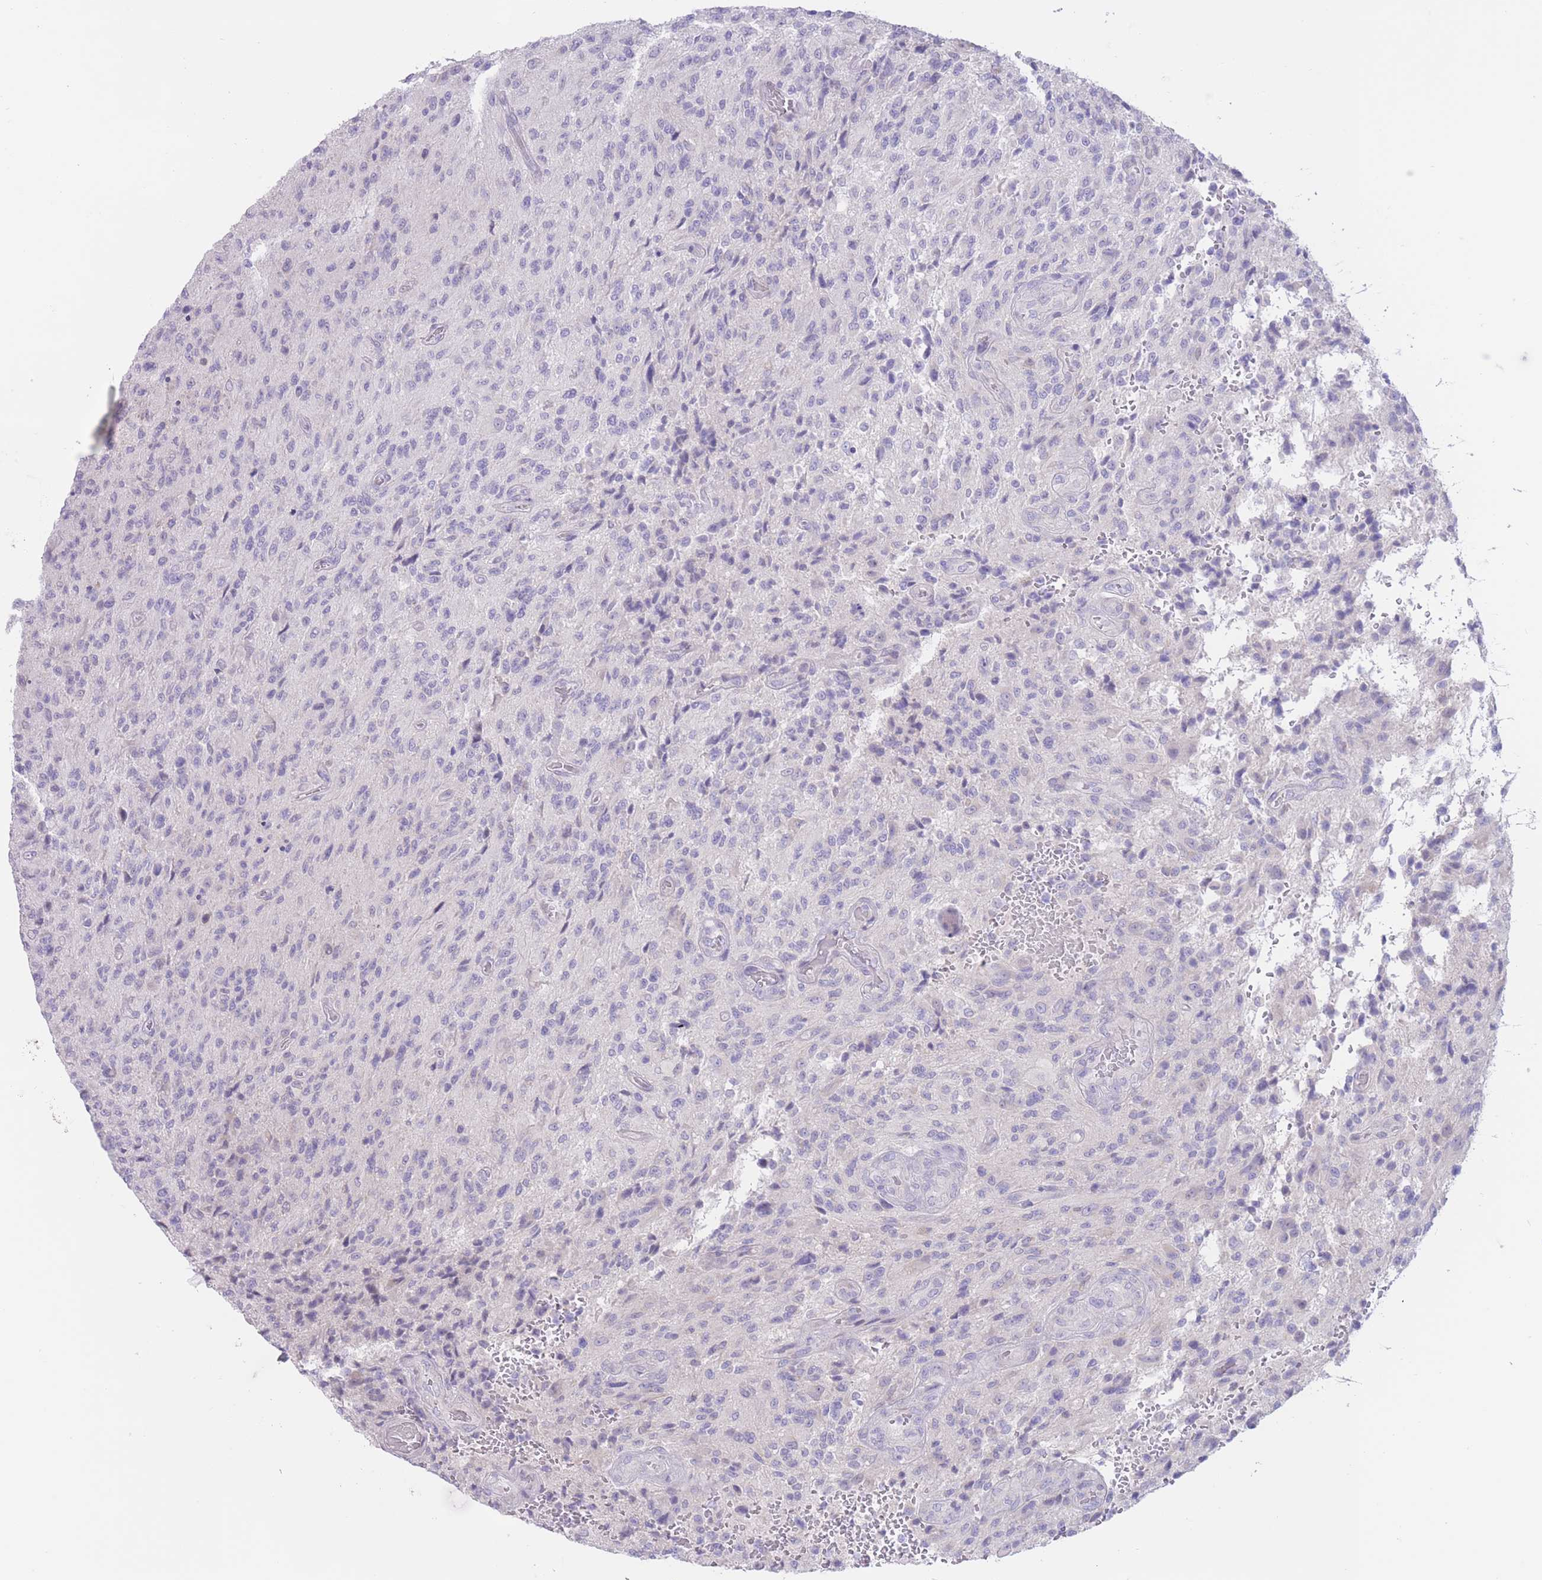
{"staining": {"intensity": "negative", "quantity": "none", "location": "none"}, "tissue": "glioma", "cell_type": "Tumor cells", "image_type": "cancer", "snomed": [{"axis": "morphology", "description": "Normal tissue, NOS"}, {"axis": "morphology", "description": "Glioma, malignant, High grade"}, {"axis": "topography", "description": "Cerebral cortex"}], "caption": "Micrograph shows no significant protein staining in tumor cells of malignant glioma (high-grade).", "gene": "FAH", "patient": {"sex": "male", "age": 56}}